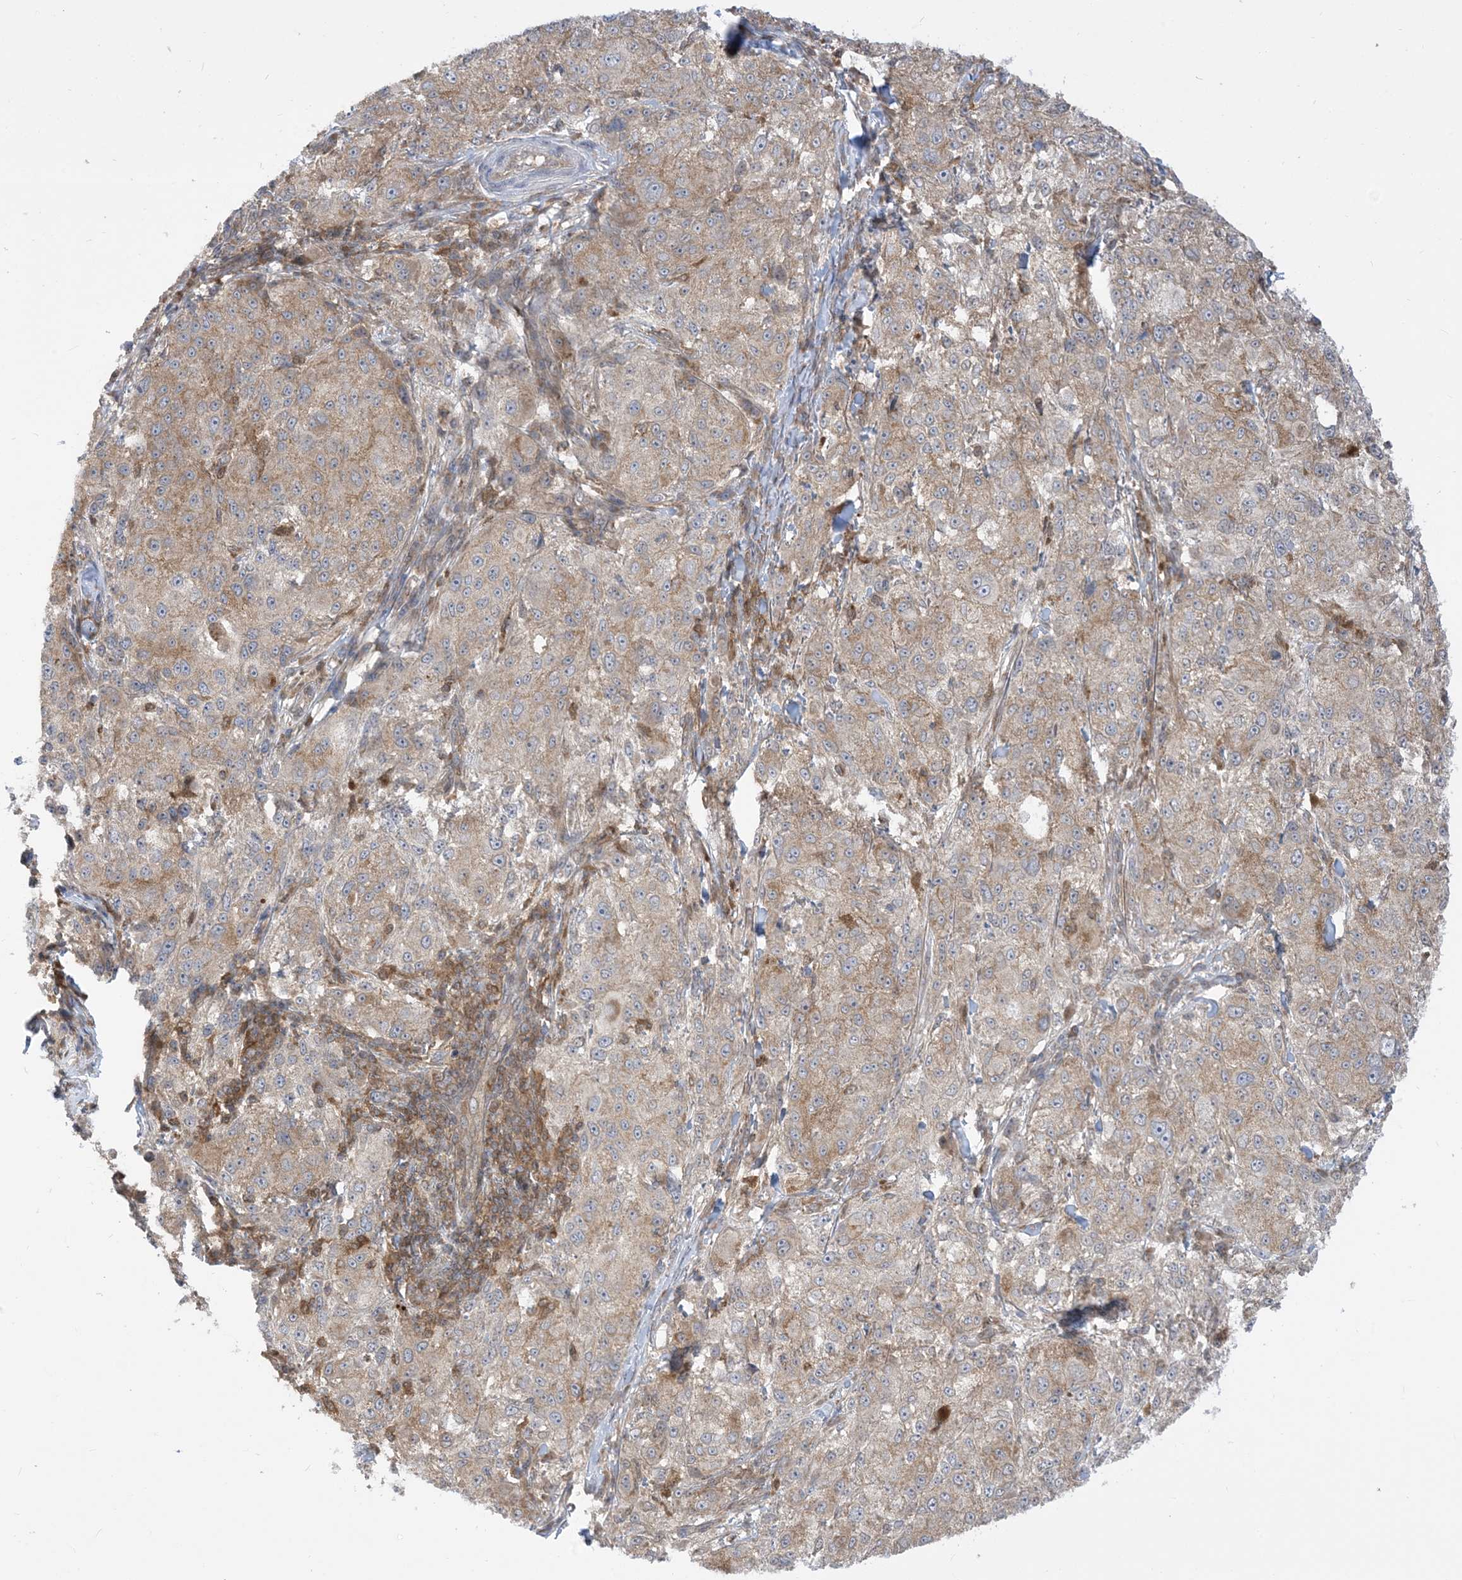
{"staining": {"intensity": "weak", "quantity": ">75%", "location": "cytoplasmic/membranous"}, "tissue": "melanoma", "cell_type": "Tumor cells", "image_type": "cancer", "snomed": [{"axis": "morphology", "description": "Necrosis, NOS"}, {"axis": "morphology", "description": "Malignant melanoma, NOS"}, {"axis": "topography", "description": "Skin"}], "caption": "There is low levels of weak cytoplasmic/membranous staining in tumor cells of malignant melanoma, as demonstrated by immunohistochemical staining (brown color).", "gene": "CASP4", "patient": {"sex": "female", "age": 87}}